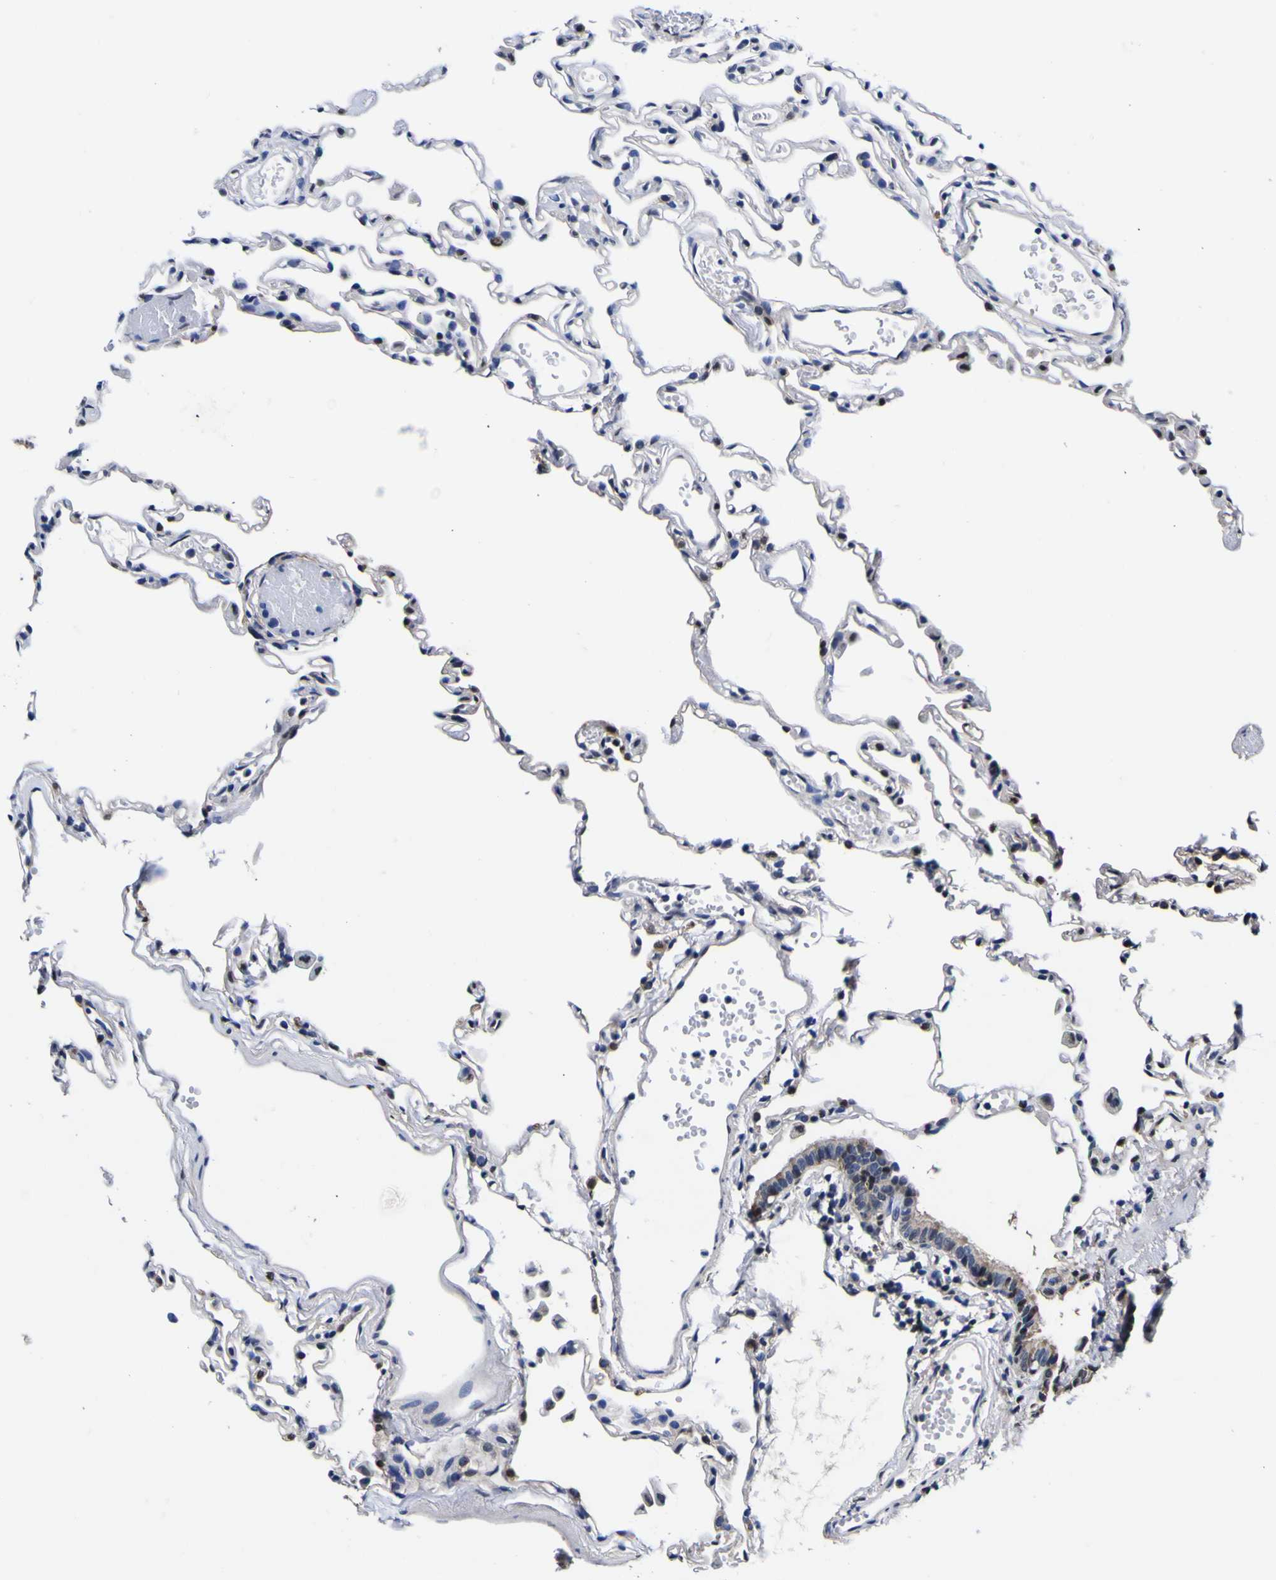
{"staining": {"intensity": "moderate", "quantity": "25%-75%", "location": "cytoplasmic/membranous"}, "tissue": "lung", "cell_type": "Alveolar cells", "image_type": "normal", "snomed": [{"axis": "morphology", "description": "Normal tissue, NOS"}, {"axis": "topography", "description": "Lung"}], "caption": "Brown immunohistochemical staining in unremarkable human lung reveals moderate cytoplasmic/membranous positivity in about 25%-75% of alveolar cells. (DAB (3,3'-diaminobenzidine) IHC with brightfield microscopy, high magnification).", "gene": "FAM110B", "patient": {"sex": "female", "age": 49}}